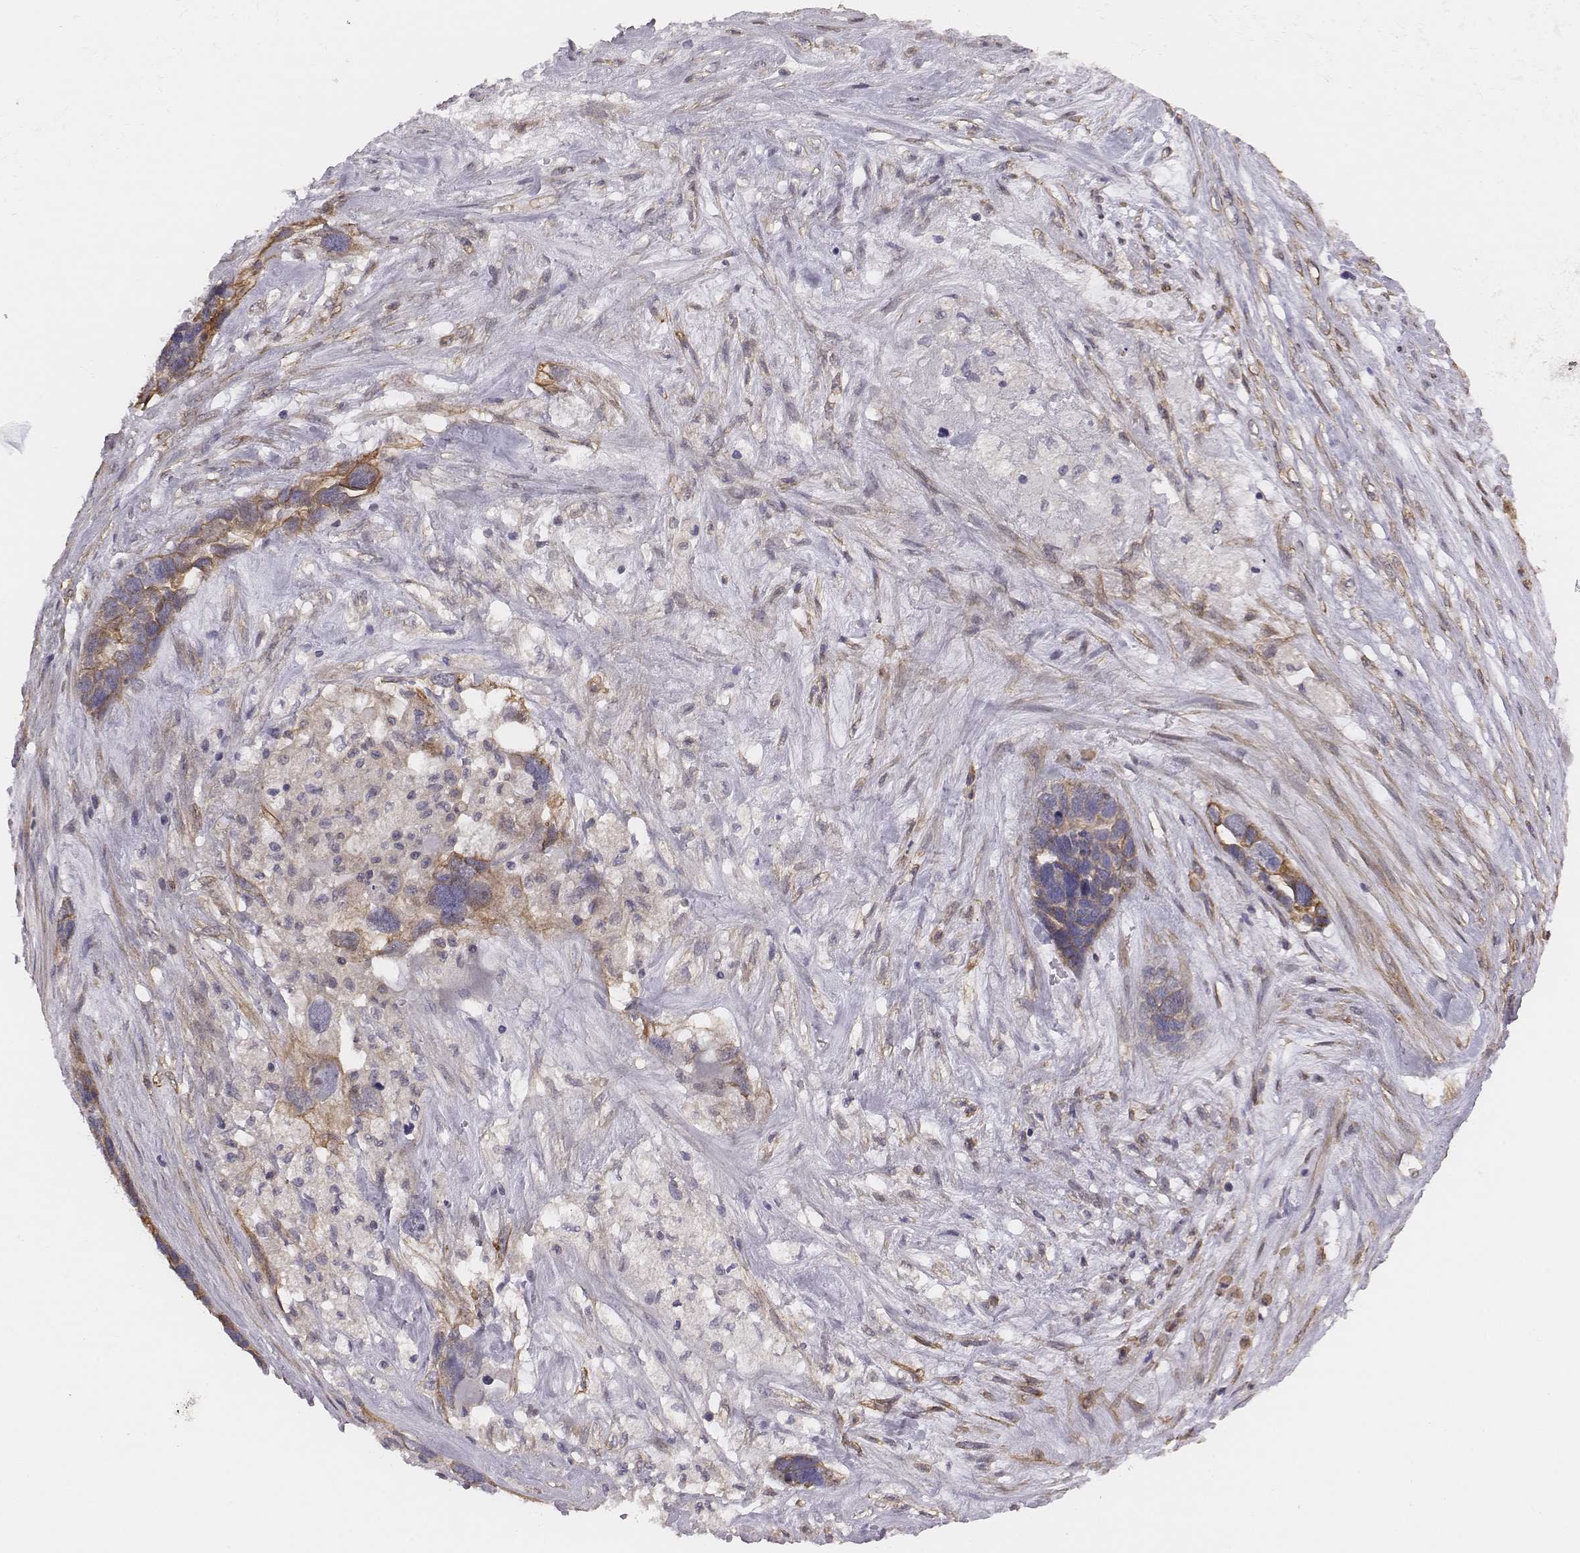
{"staining": {"intensity": "moderate", "quantity": ">75%", "location": "cytoplasmic/membranous"}, "tissue": "ovarian cancer", "cell_type": "Tumor cells", "image_type": "cancer", "snomed": [{"axis": "morphology", "description": "Cystadenocarcinoma, serous, NOS"}, {"axis": "topography", "description": "Ovary"}], "caption": "Protein expression analysis of human ovarian cancer reveals moderate cytoplasmic/membranous expression in approximately >75% of tumor cells.", "gene": "SCARF1", "patient": {"sex": "female", "age": 54}}